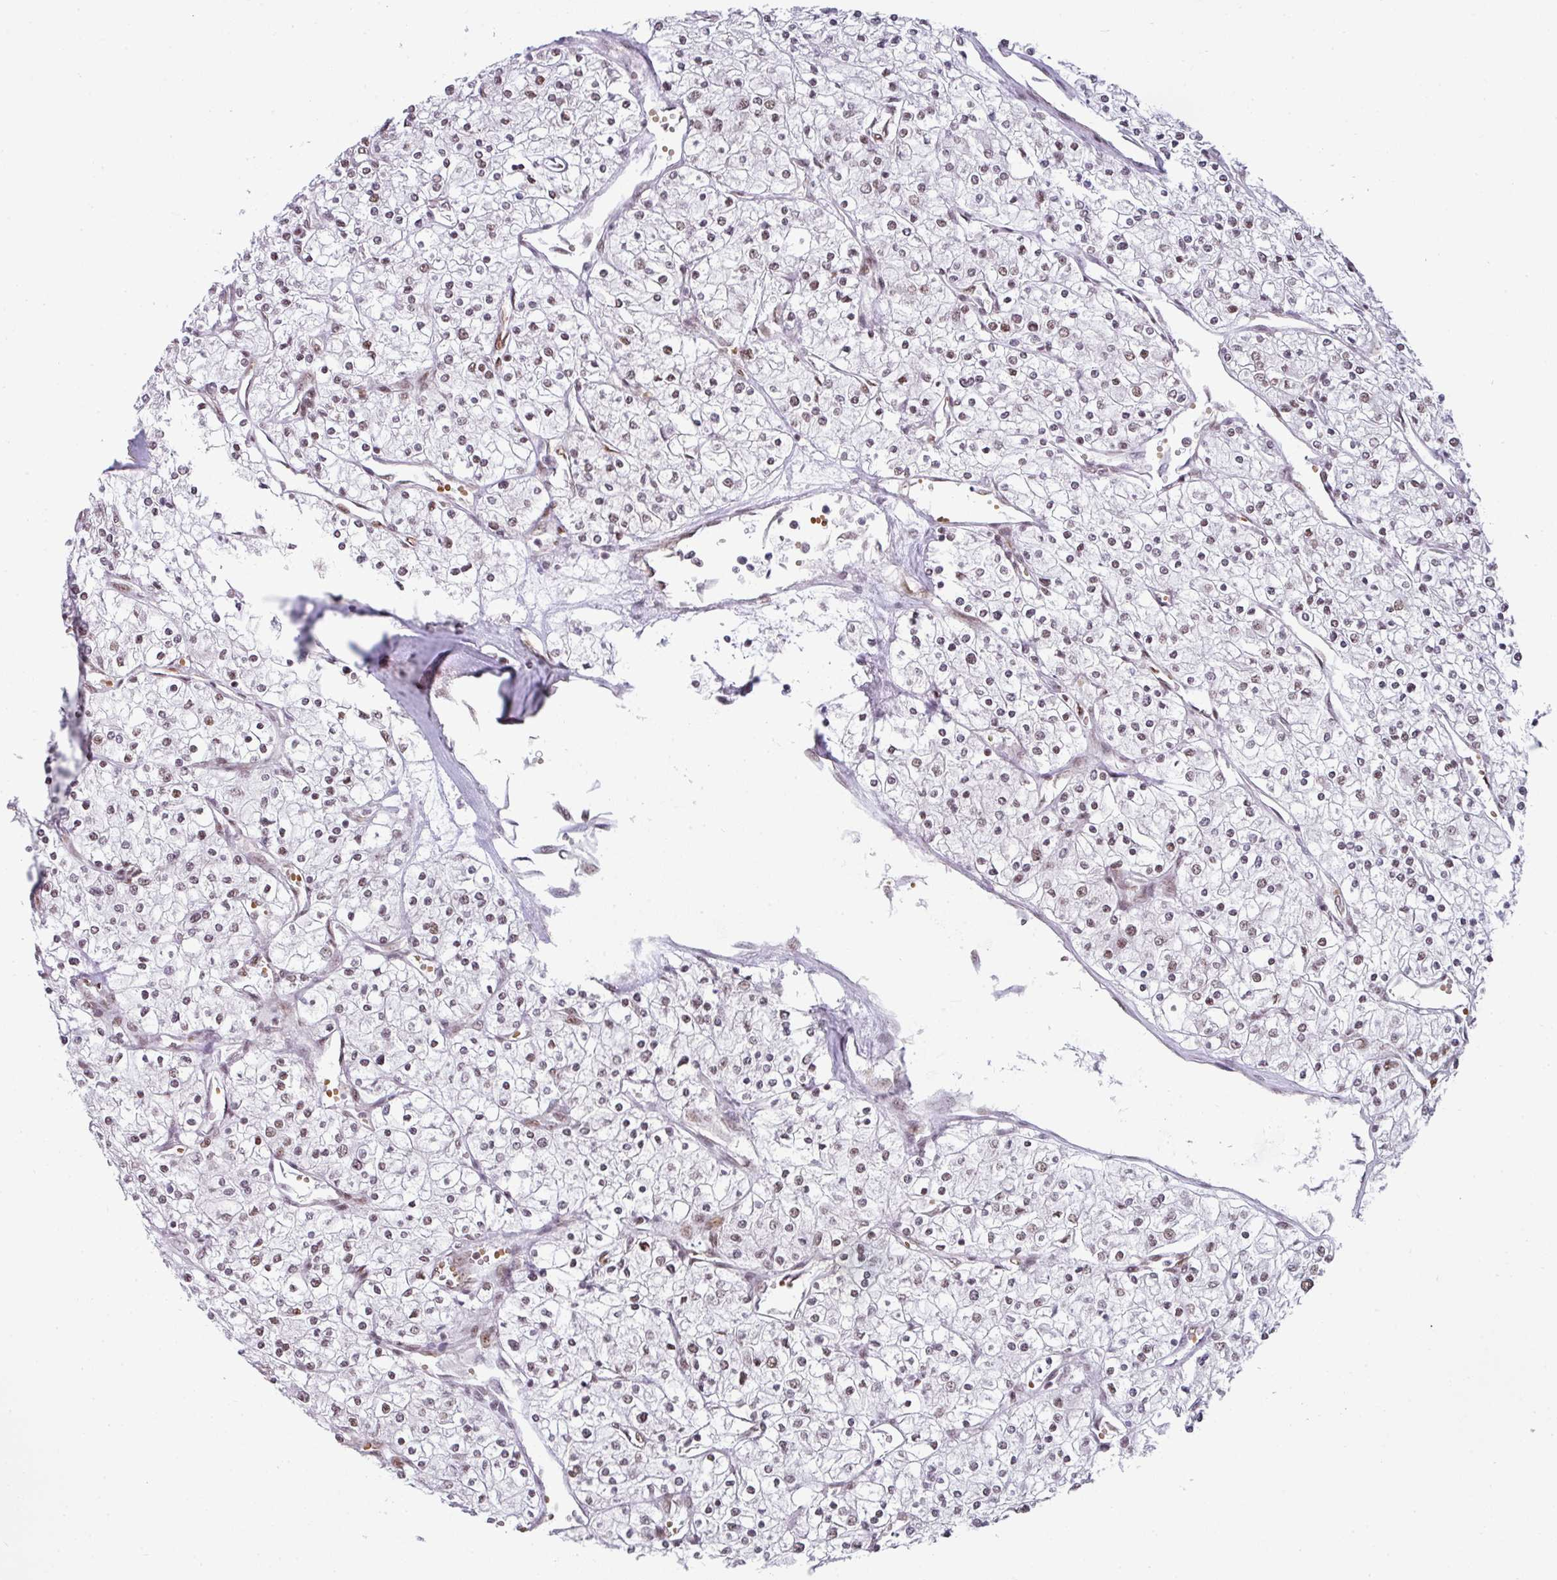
{"staining": {"intensity": "moderate", "quantity": "<25%", "location": "nuclear"}, "tissue": "renal cancer", "cell_type": "Tumor cells", "image_type": "cancer", "snomed": [{"axis": "morphology", "description": "Adenocarcinoma, NOS"}, {"axis": "topography", "description": "Kidney"}], "caption": "Immunohistochemical staining of human renal cancer (adenocarcinoma) displays low levels of moderate nuclear staining in approximately <25% of tumor cells.", "gene": "NCOA5", "patient": {"sex": "male", "age": 80}}